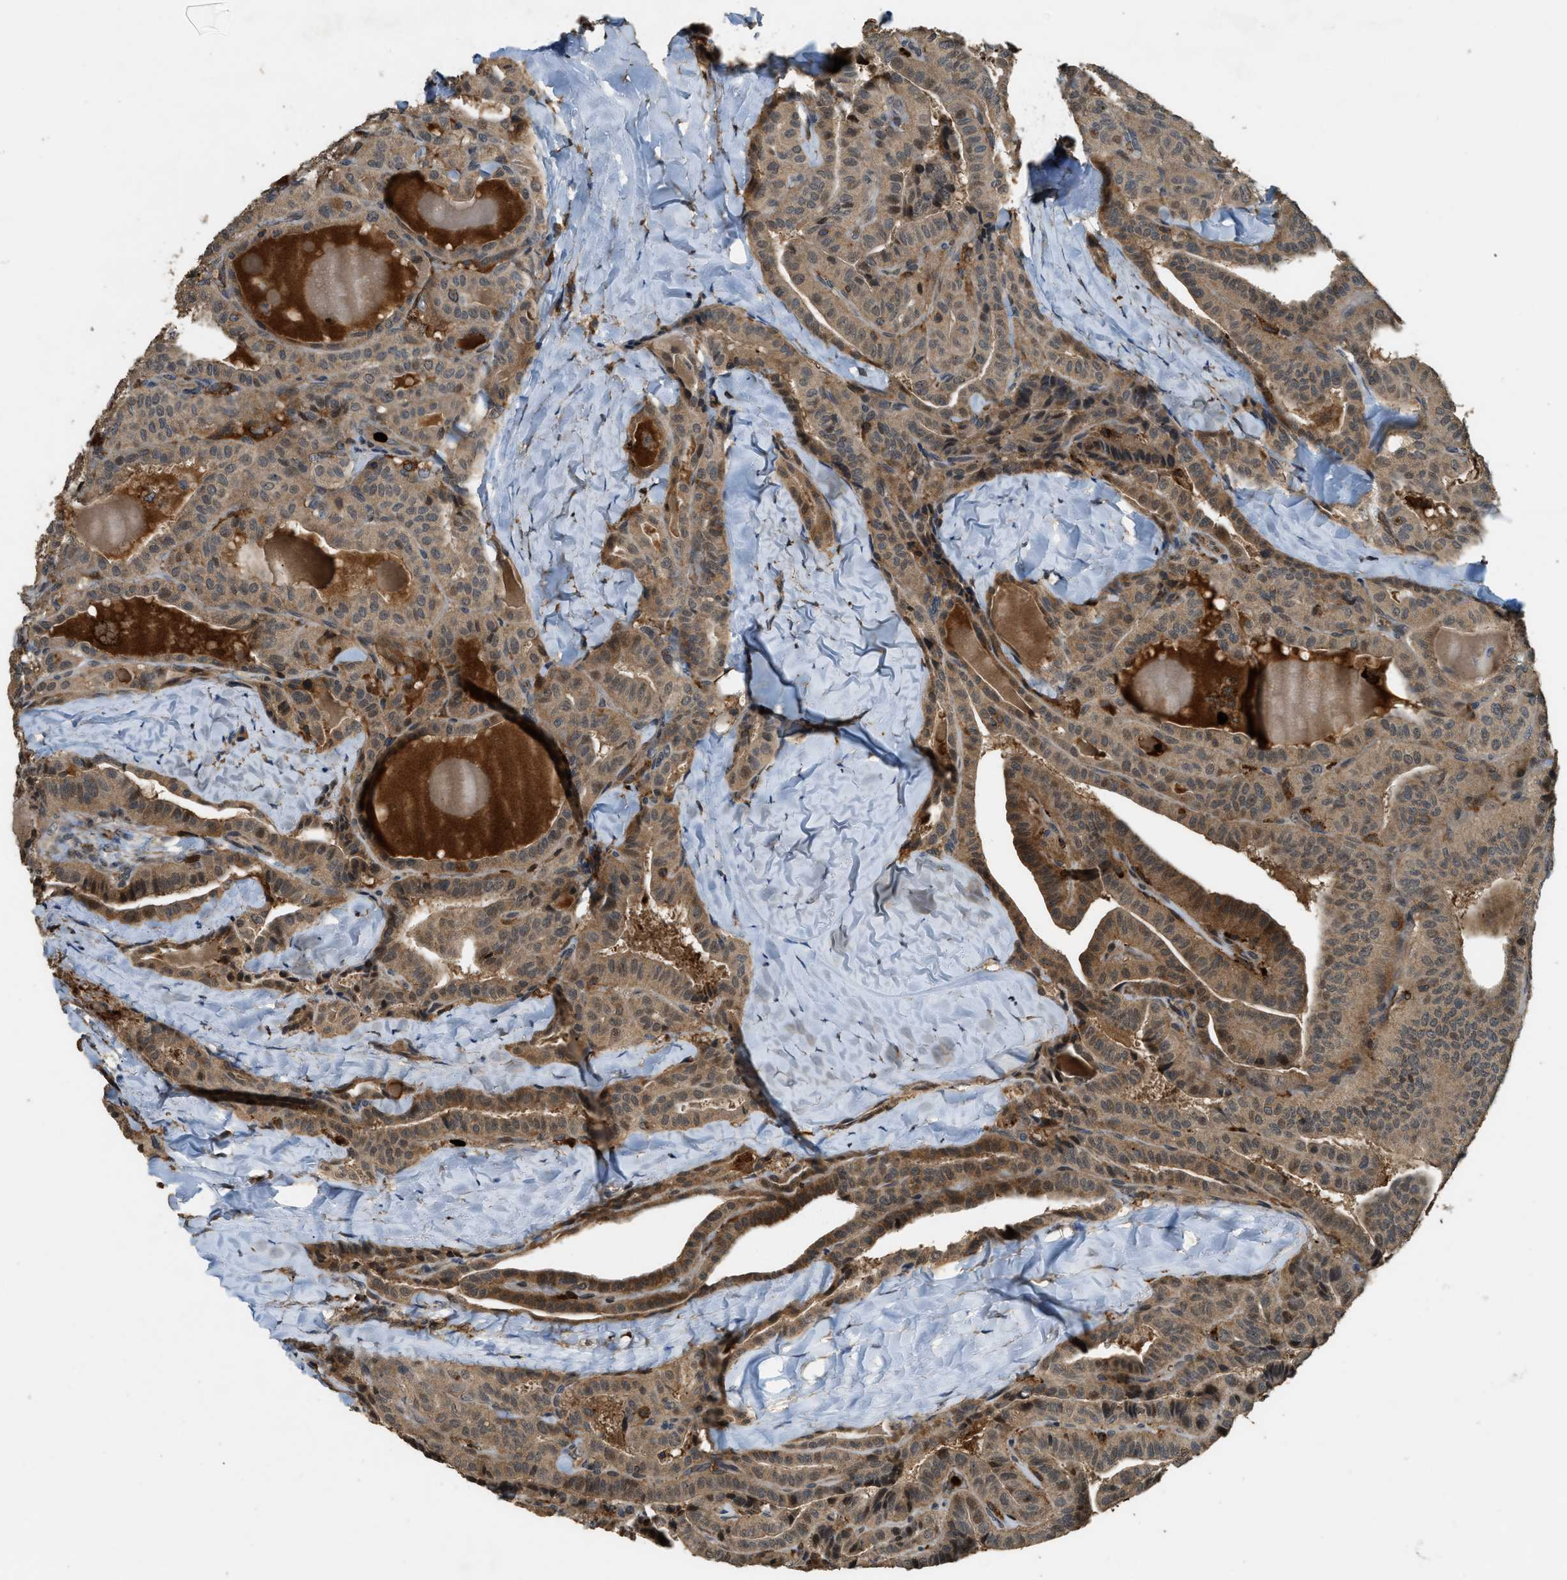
{"staining": {"intensity": "moderate", "quantity": ">75%", "location": "cytoplasmic/membranous"}, "tissue": "thyroid cancer", "cell_type": "Tumor cells", "image_type": "cancer", "snomed": [{"axis": "morphology", "description": "Papillary adenocarcinoma, NOS"}, {"axis": "topography", "description": "Thyroid gland"}], "caption": "Thyroid cancer (papillary adenocarcinoma) tissue reveals moderate cytoplasmic/membranous expression in approximately >75% of tumor cells, visualized by immunohistochemistry.", "gene": "RNF141", "patient": {"sex": "male", "age": 77}}